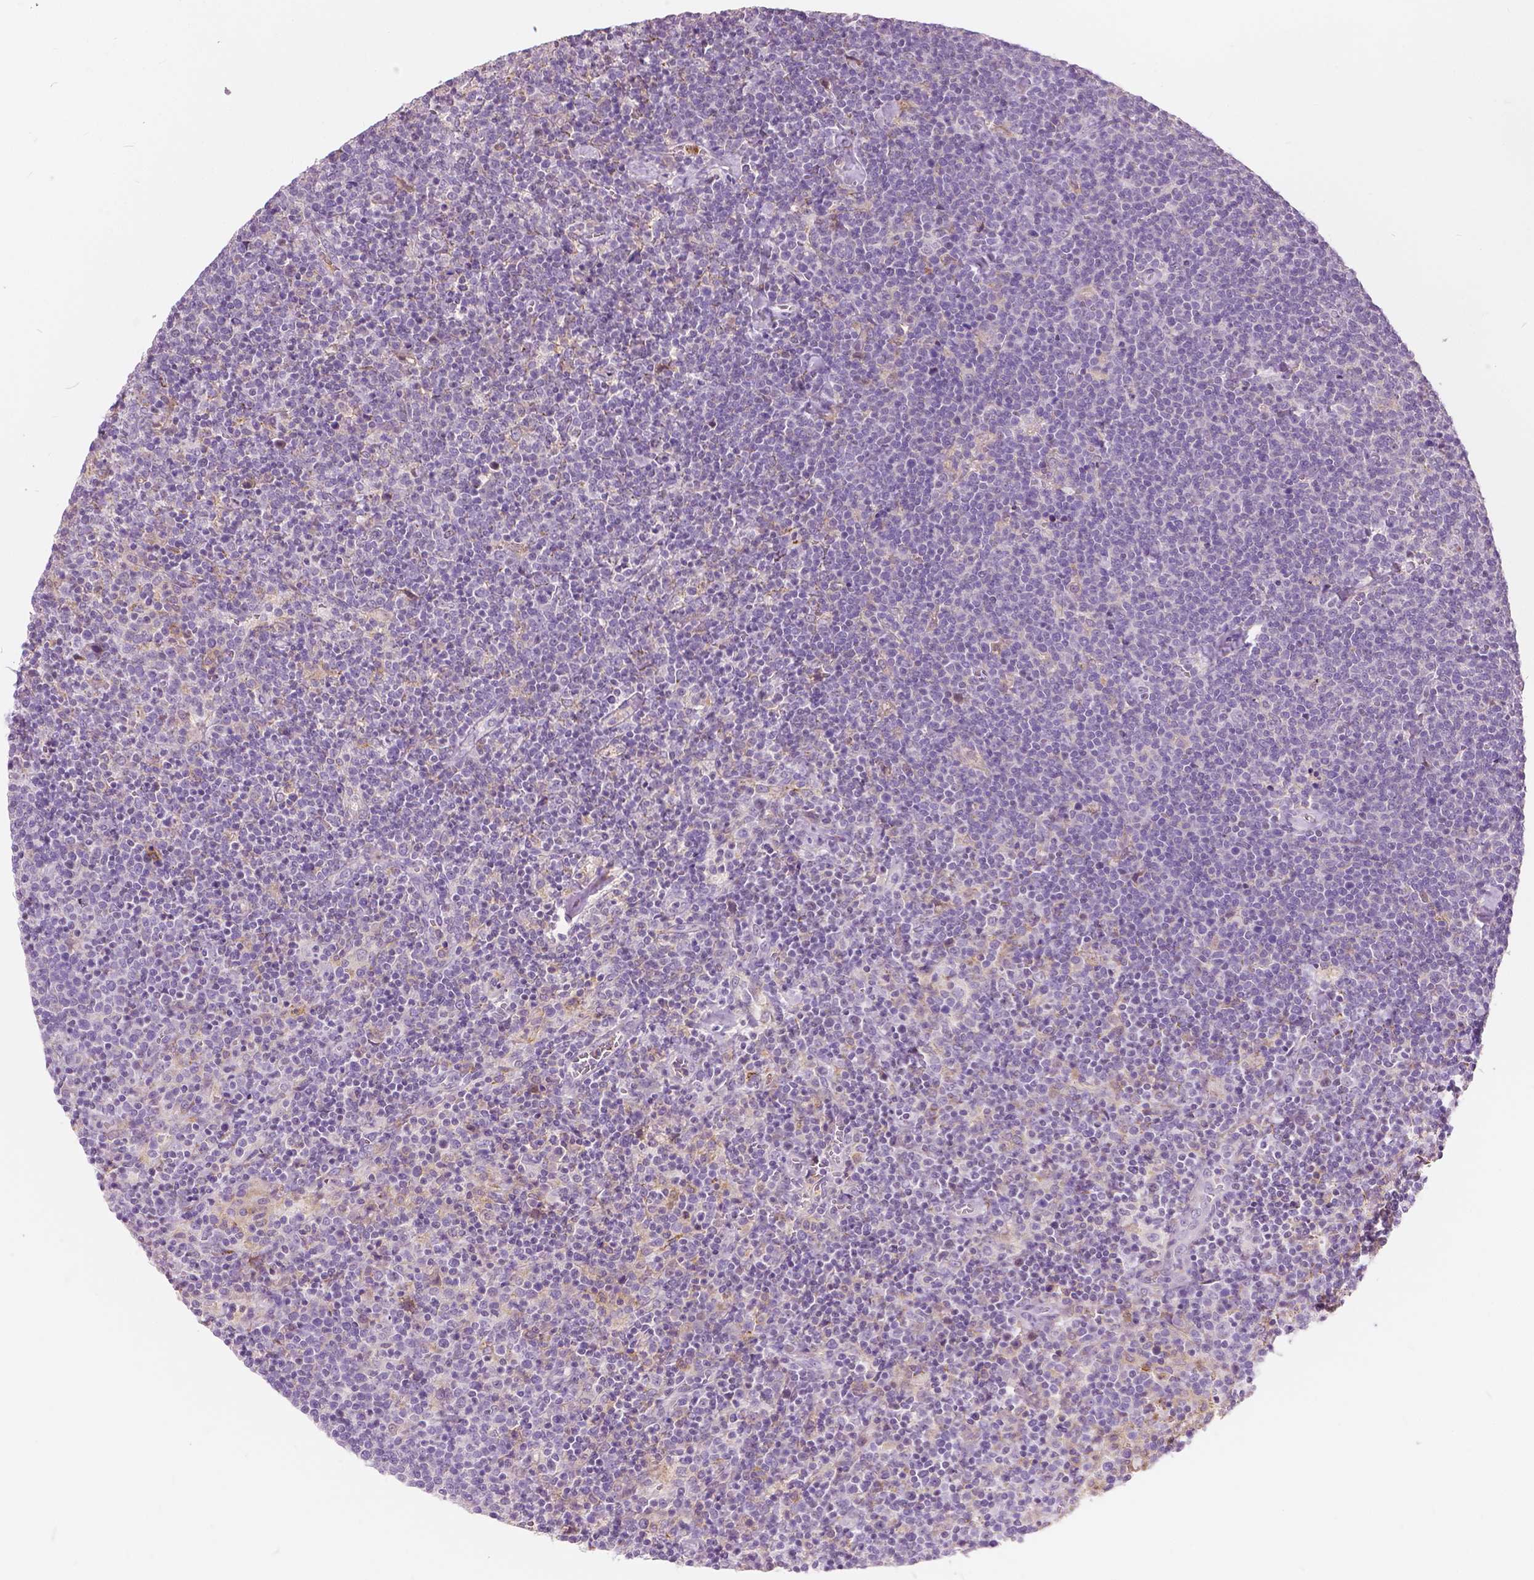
{"staining": {"intensity": "negative", "quantity": "none", "location": "none"}, "tissue": "lymphoma", "cell_type": "Tumor cells", "image_type": "cancer", "snomed": [{"axis": "morphology", "description": "Malignant lymphoma, non-Hodgkin's type, High grade"}, {"axis": "topography", "description": "Lymph node"}], "caption": "Tumor cells show no significant positivity in malignant lymphoma, non-Hodgkin's type (high-grade).", "gene": "DLX6", "patient": {"sex": "male", "age": 61}}